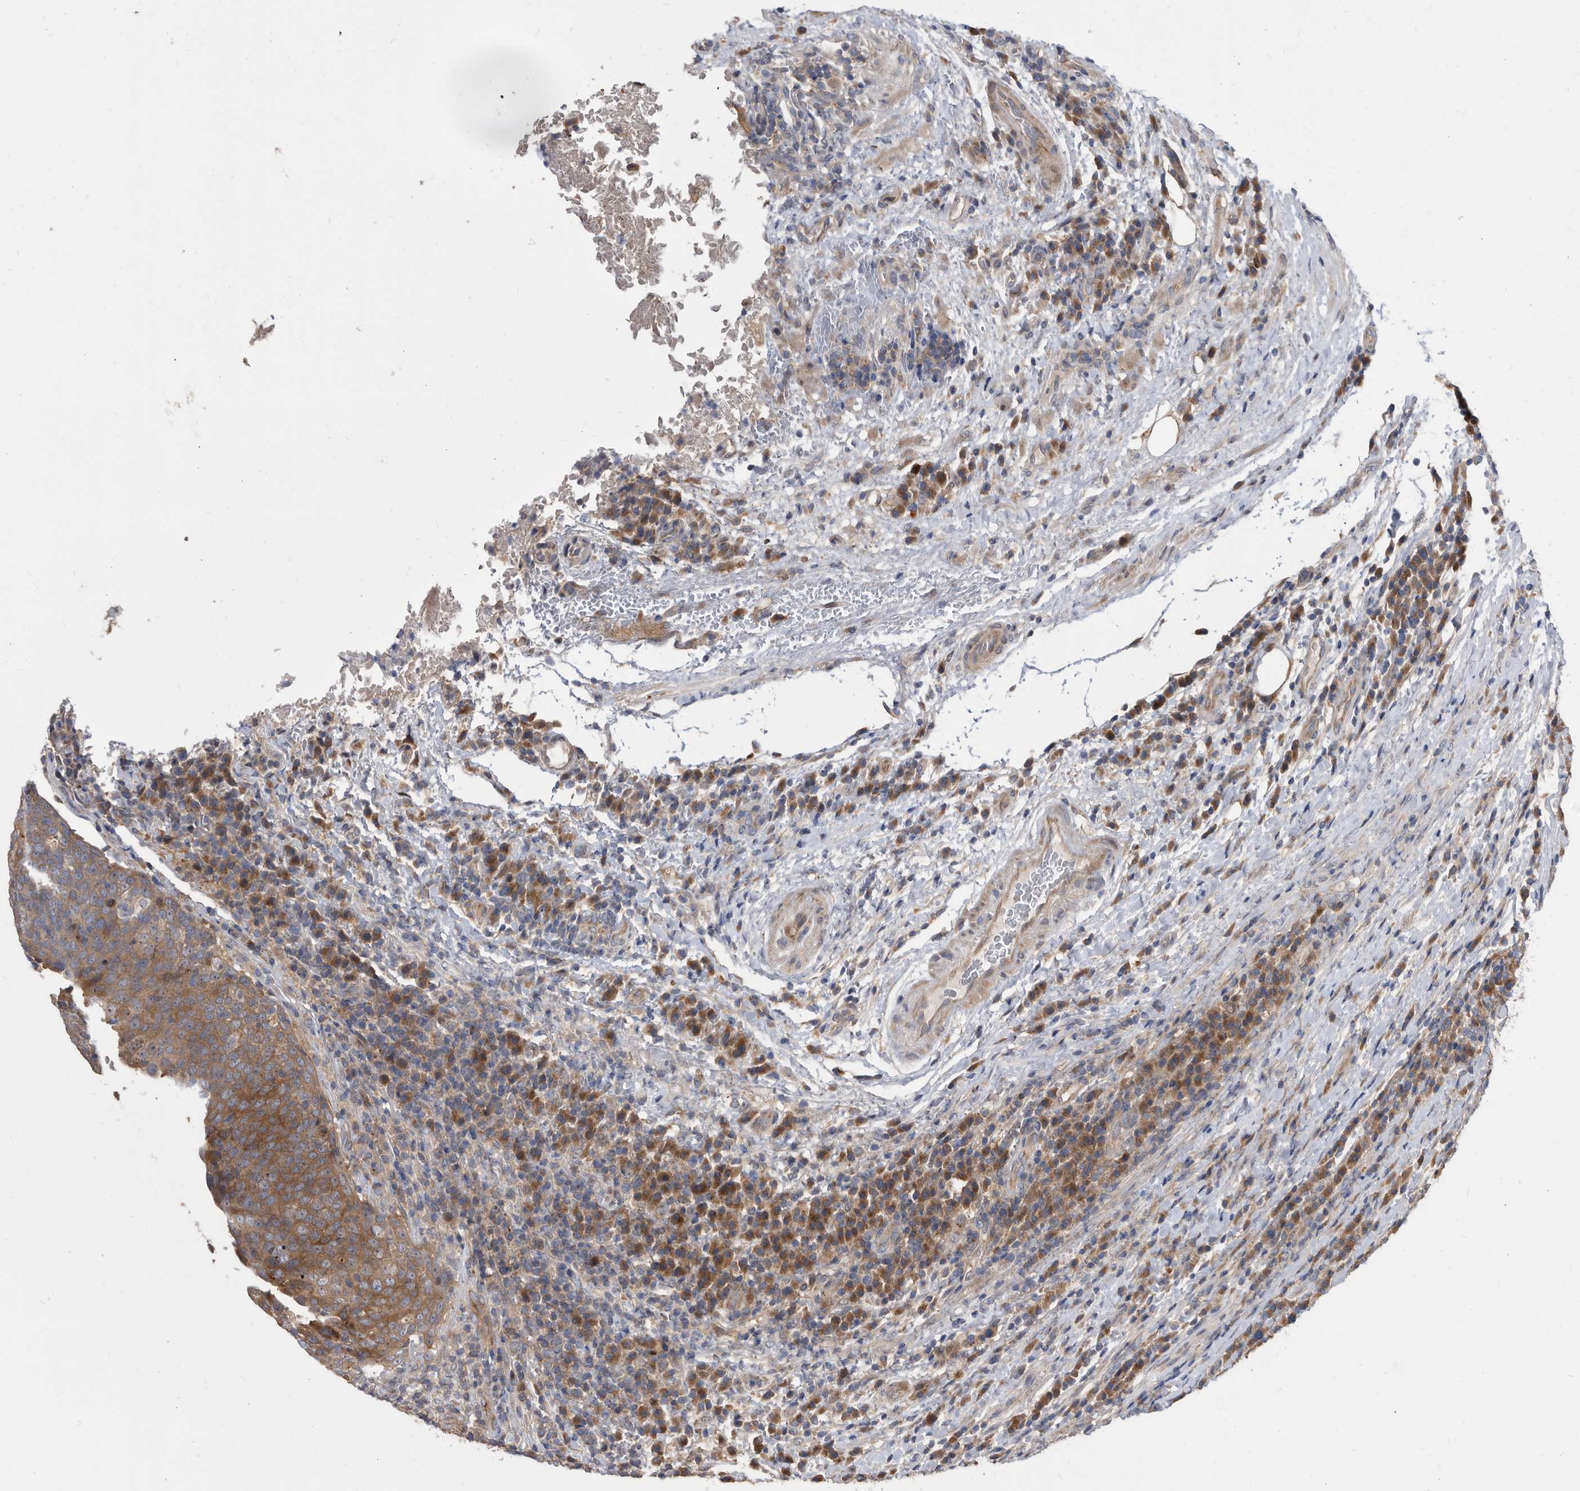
{"staining": {"intensity": "moderate", "quantity": ">75%", "location": "cytoplasmic/membranous"}, "tissue": "head and neck cancer", "cell_type": "Tumor cells", "image_type": "cancer", "snomed": [{"axis": "morphology", "description": "Squamous cell carcinoma, NOS"}, {"axis": "morphology", "description": "Squamous cell carcinoma, metastatic, NOS"}, {"axis": "topography", "description": "Lymph node"}, {"axis": "topography", "description": "Head-Neck"}], "caption": "IHC micrograph of neoplastic tissue: human head and neck cancer (metastatic squamous cell carcinoma) stained using immunohistochemistry shows medium levels of moderate protein expression localized specifically in the cytoplasmic/membranous of tumor cells, appearing as a cytoplasmic/membranous brown color.", "gene": "APEH", "patient": {"sex": "male", "age": 62}}